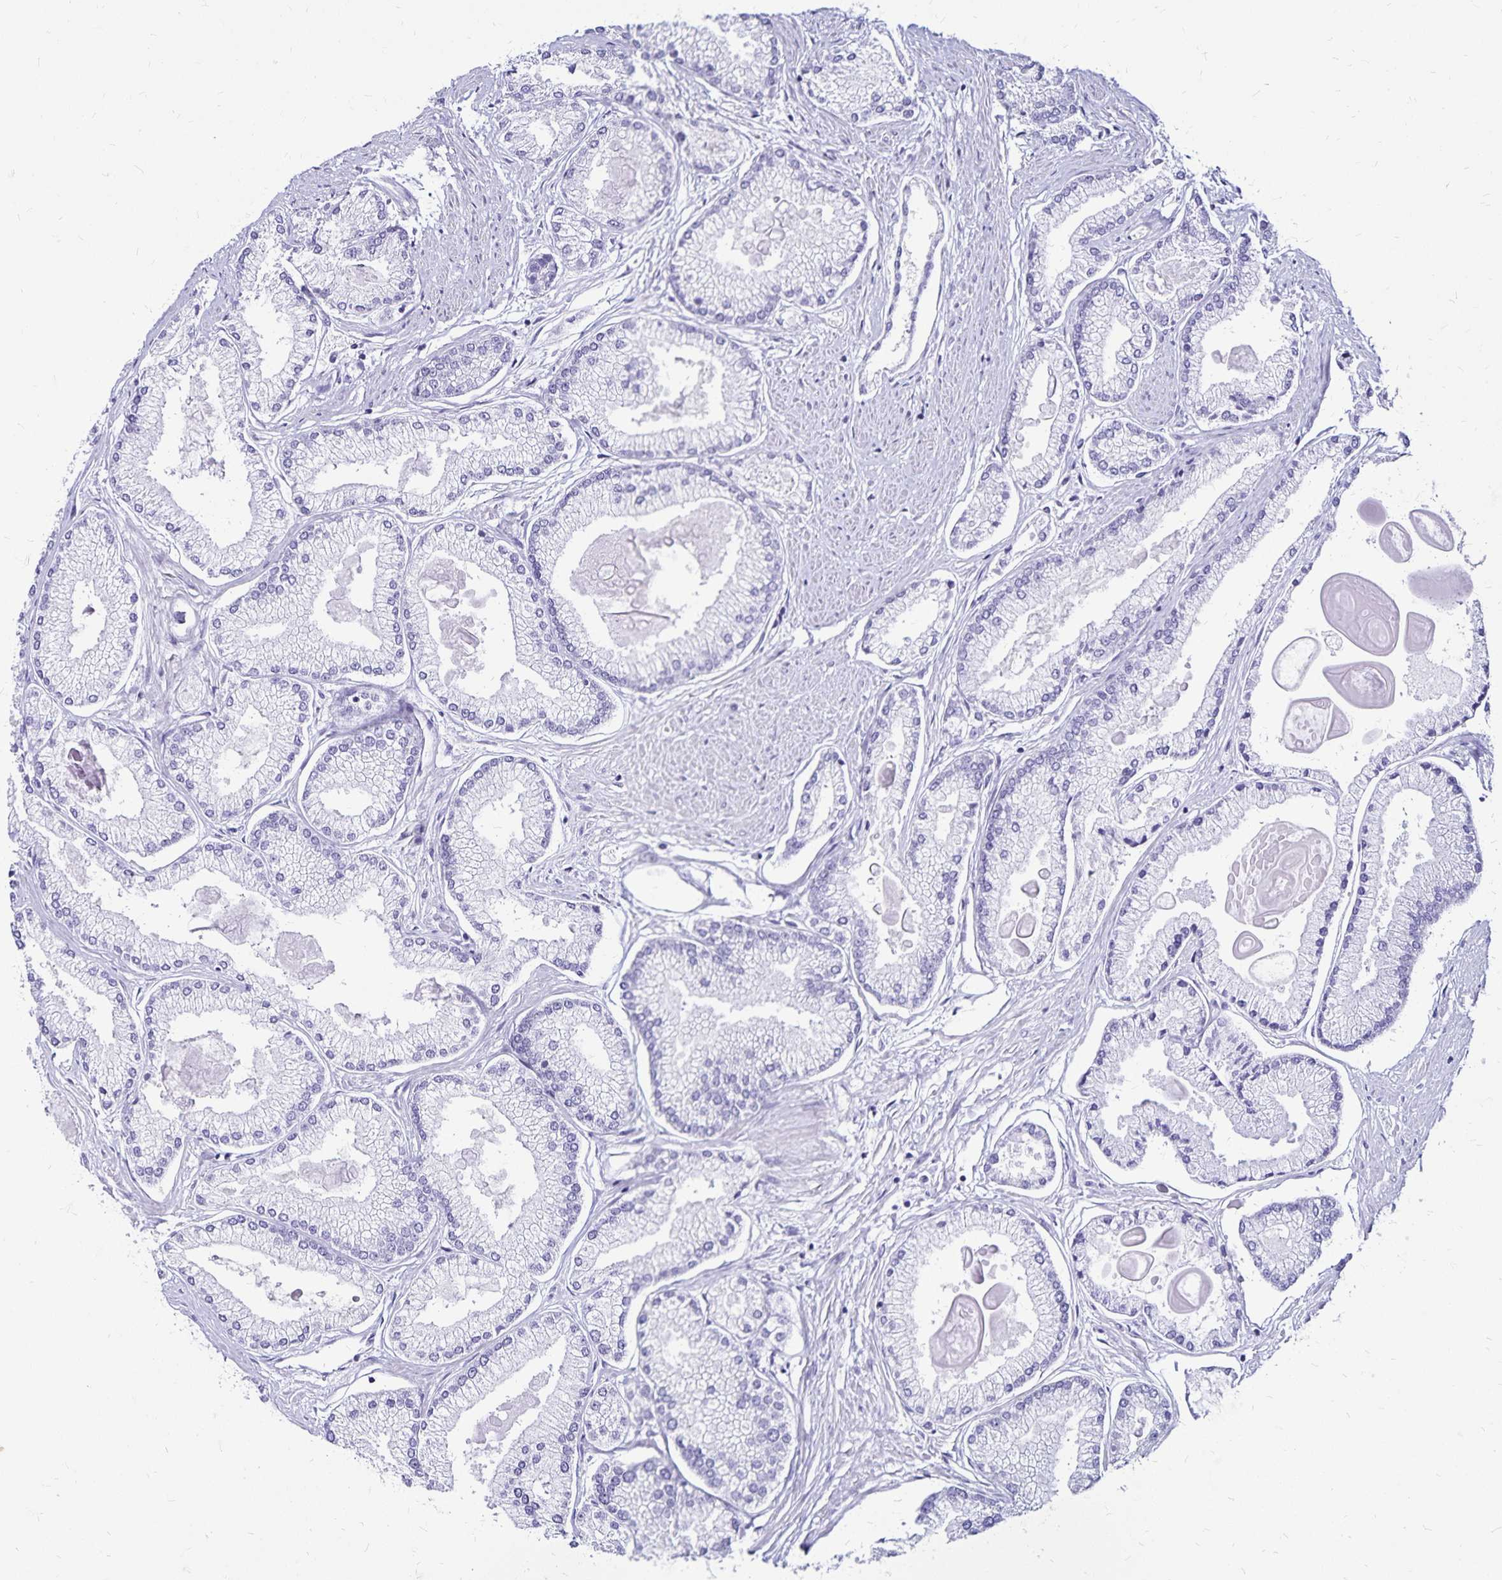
{"staining": {"intensity": "negative", "quantity": "none", "location": "none"}, "tissue": "prostate cancer", "cell_type": "Tumor cells", "image_type": "cancer", "snomed": [{"axis": "morphology", "description": "Adenocarcinoma, High grade"}, {"axis": "topography", "description": "Prostate"}], "caption": "High power microscopy image of an IHC image of high-grade adenocarcinoma (prostate), revealing no significant staining in tumor cells.", "gene": "LIN28B", "patient": {"sex": "male", "age": 68}}